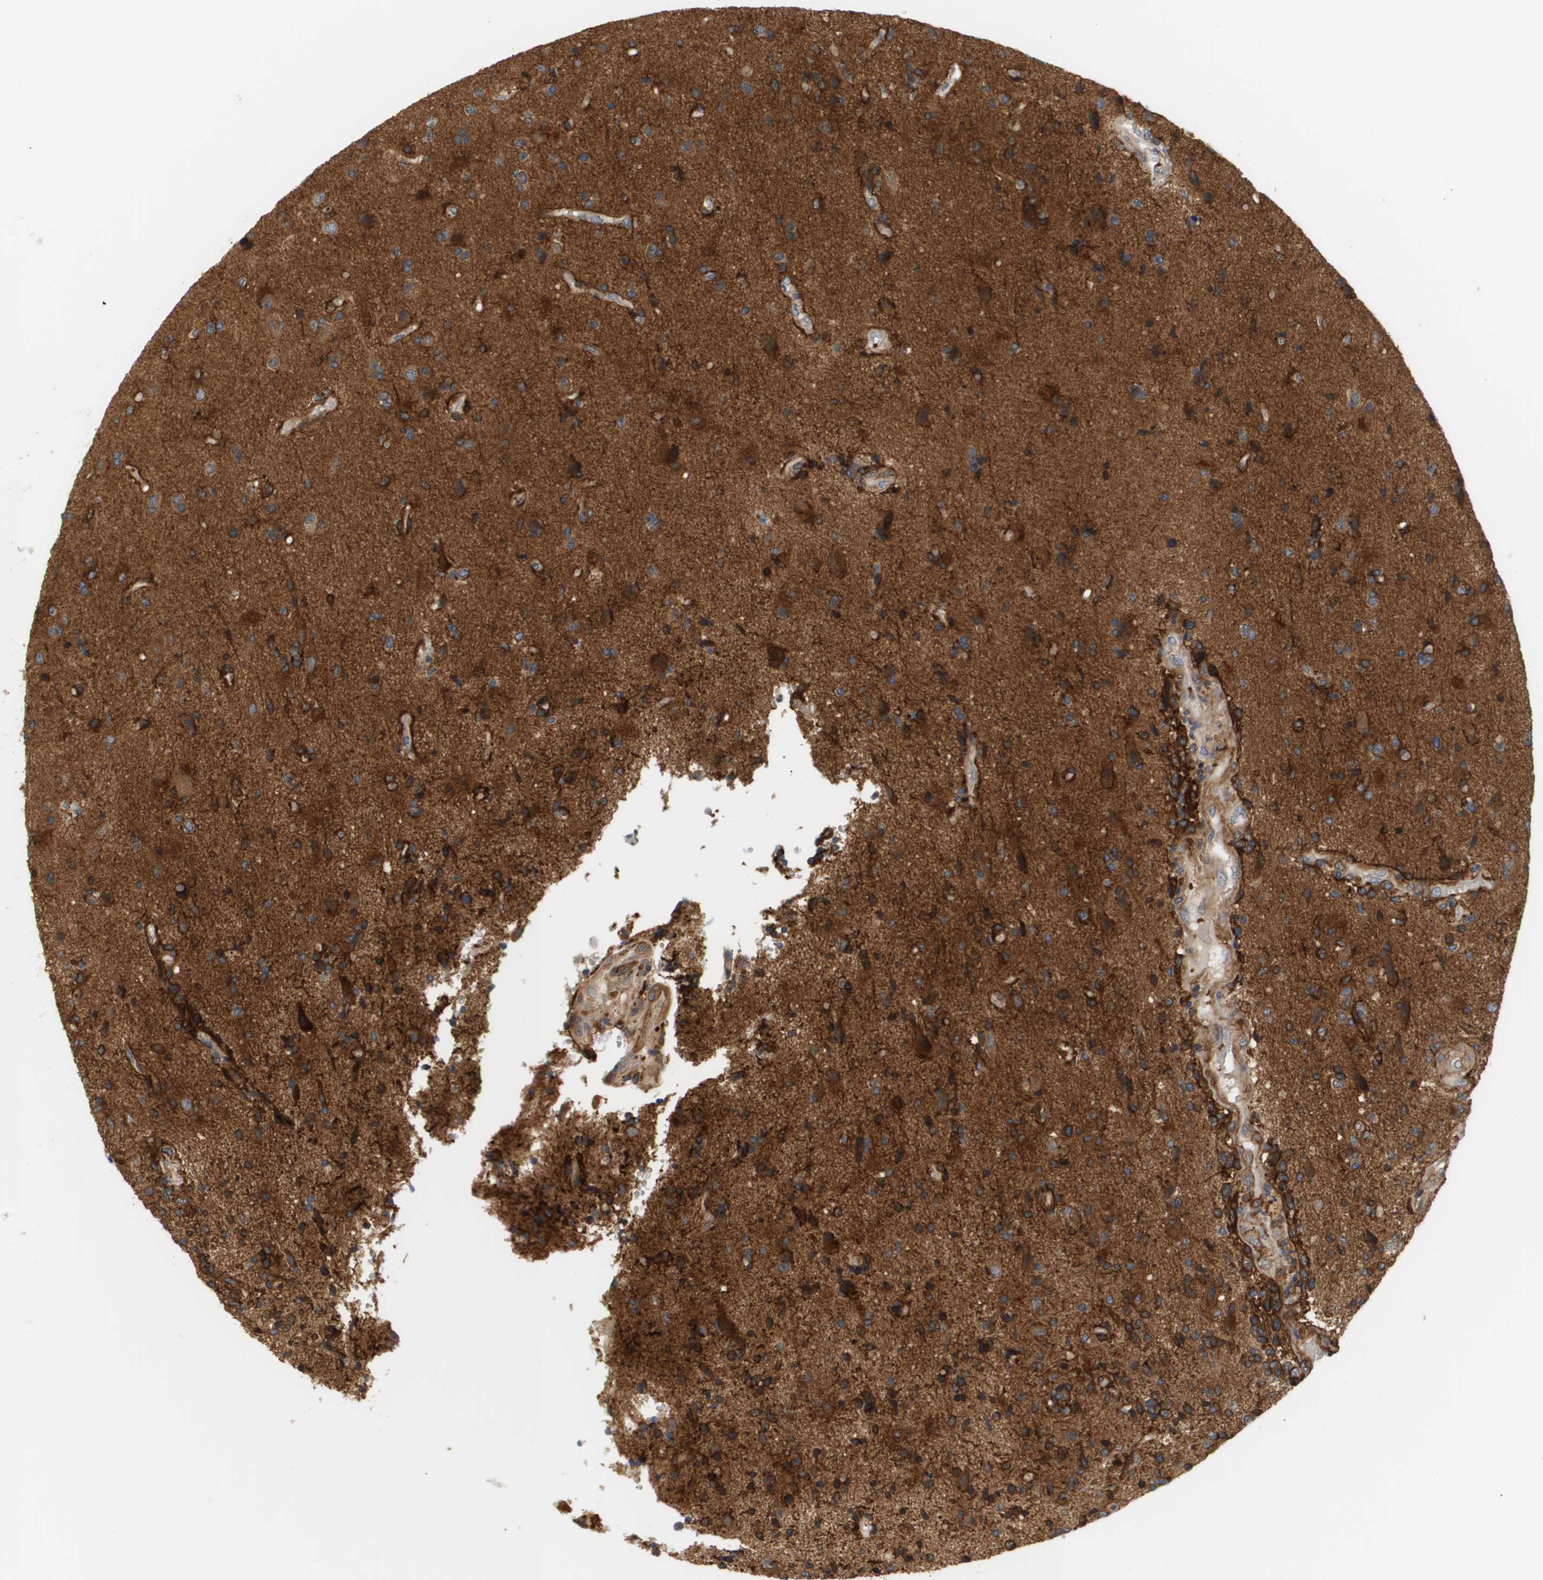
{"staining": {"intensity": "strong", "quantity": ">75%", "location": "cytoplasmic/membranous"}, "tissue": "glioma", "cell_type": "Tumor cells", "image_type": "cancer", "snomed": [{"axis": "morphology", "description": "Glioma, malignant, High grade"}, {"axis": "topography", "description": "Brain"}], "caption": "About >75% of tumor cells in glioma display strong cytoplasmic/membranous protein staining as visualized by brown immunohistochemical staining.", "gene": "CORO2B", "patient": {"sex": "male", "age": 72}}